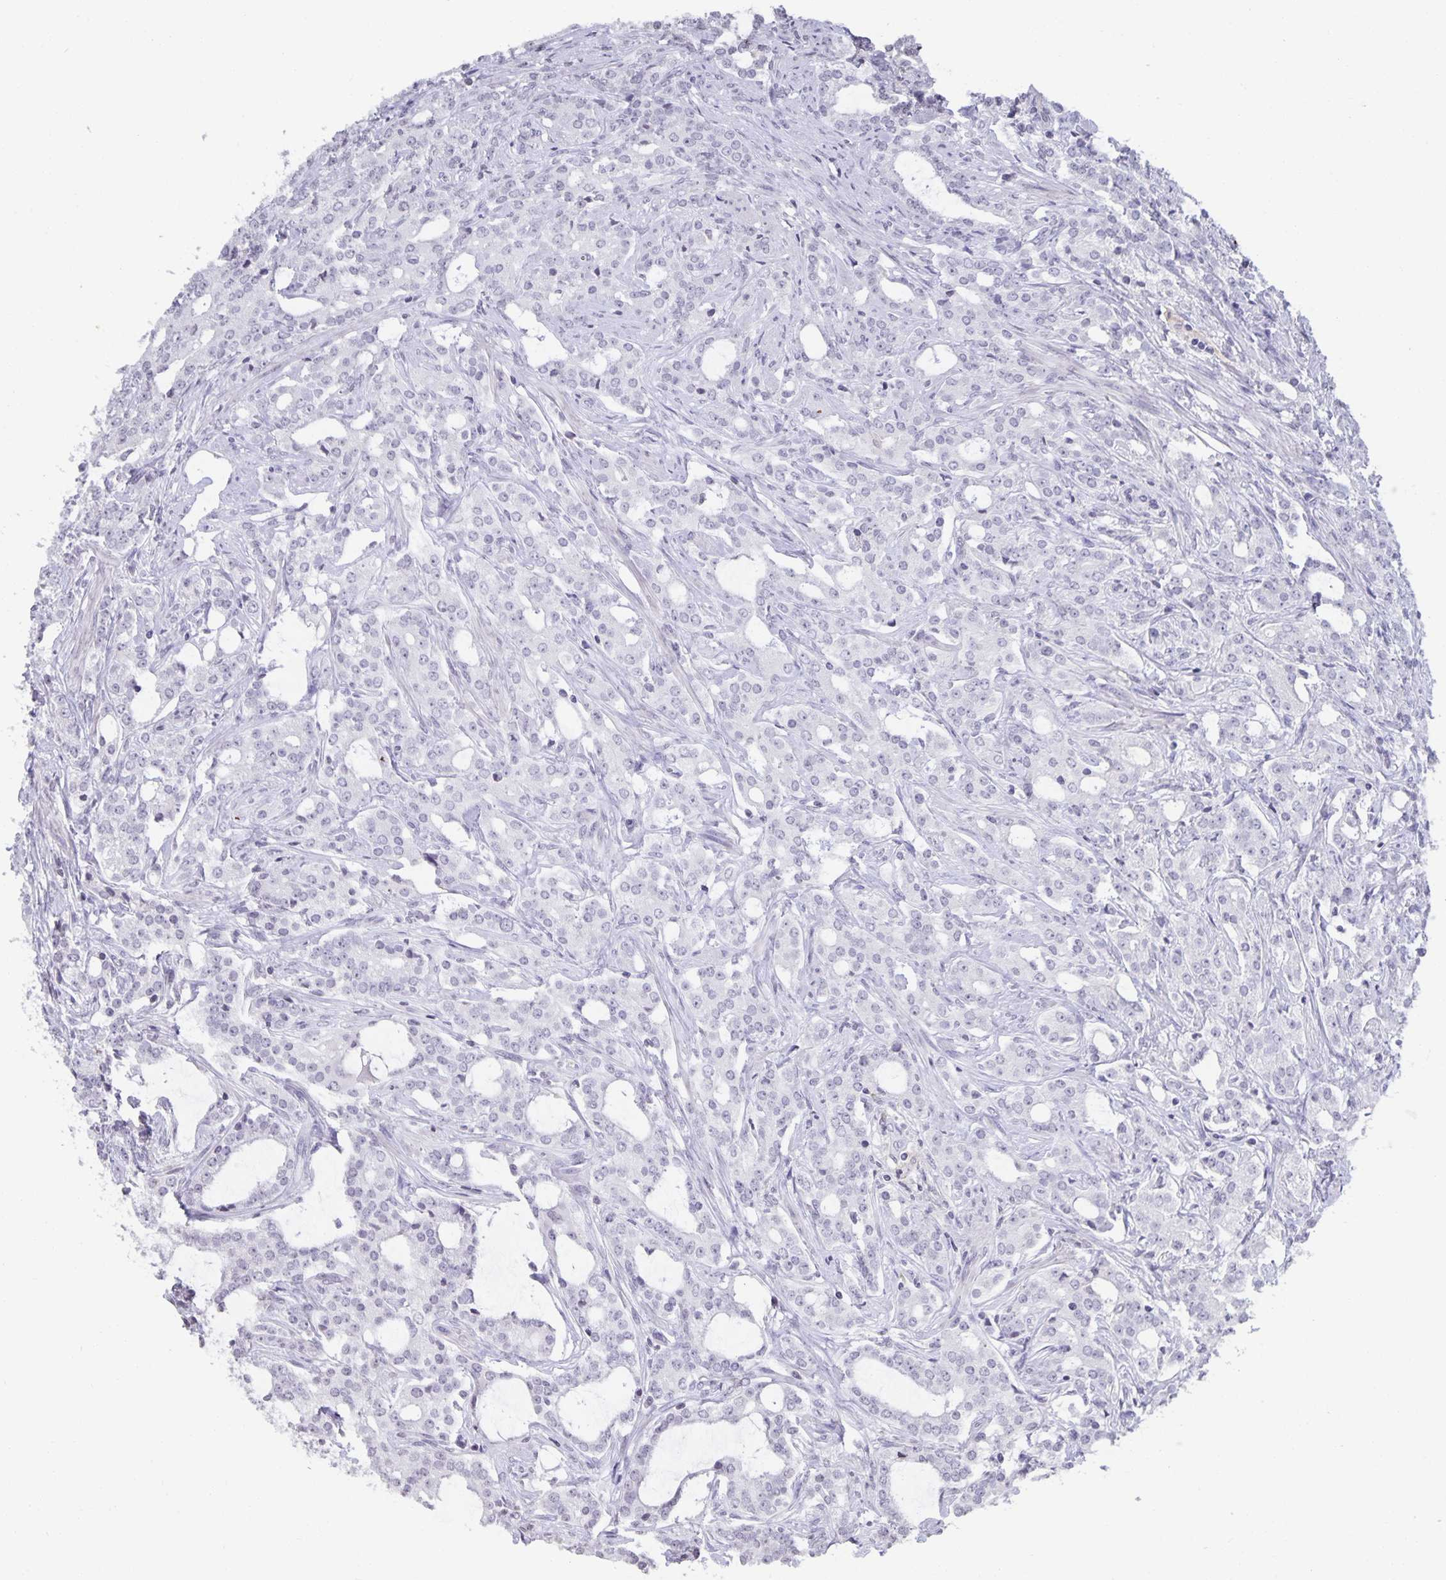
{"staining": {"intensity": "negative", "quantity": "none", "location": "none"}, "tissue": "prostate cancer", "cell_type": "Tumor cells", "image_type": "cancer", "snomed": [{"axis": "morphology", "description": "Adenocarcinoma, Medium grade"}, {"axis": "topography", "description": "Prostate"}], "caption": "IHC of human prostate medium-grade adenocarcinoma reveals no staining in tumor cells.", "gene": "AQP4", "patient": {"sex": "male", "age": 57}}